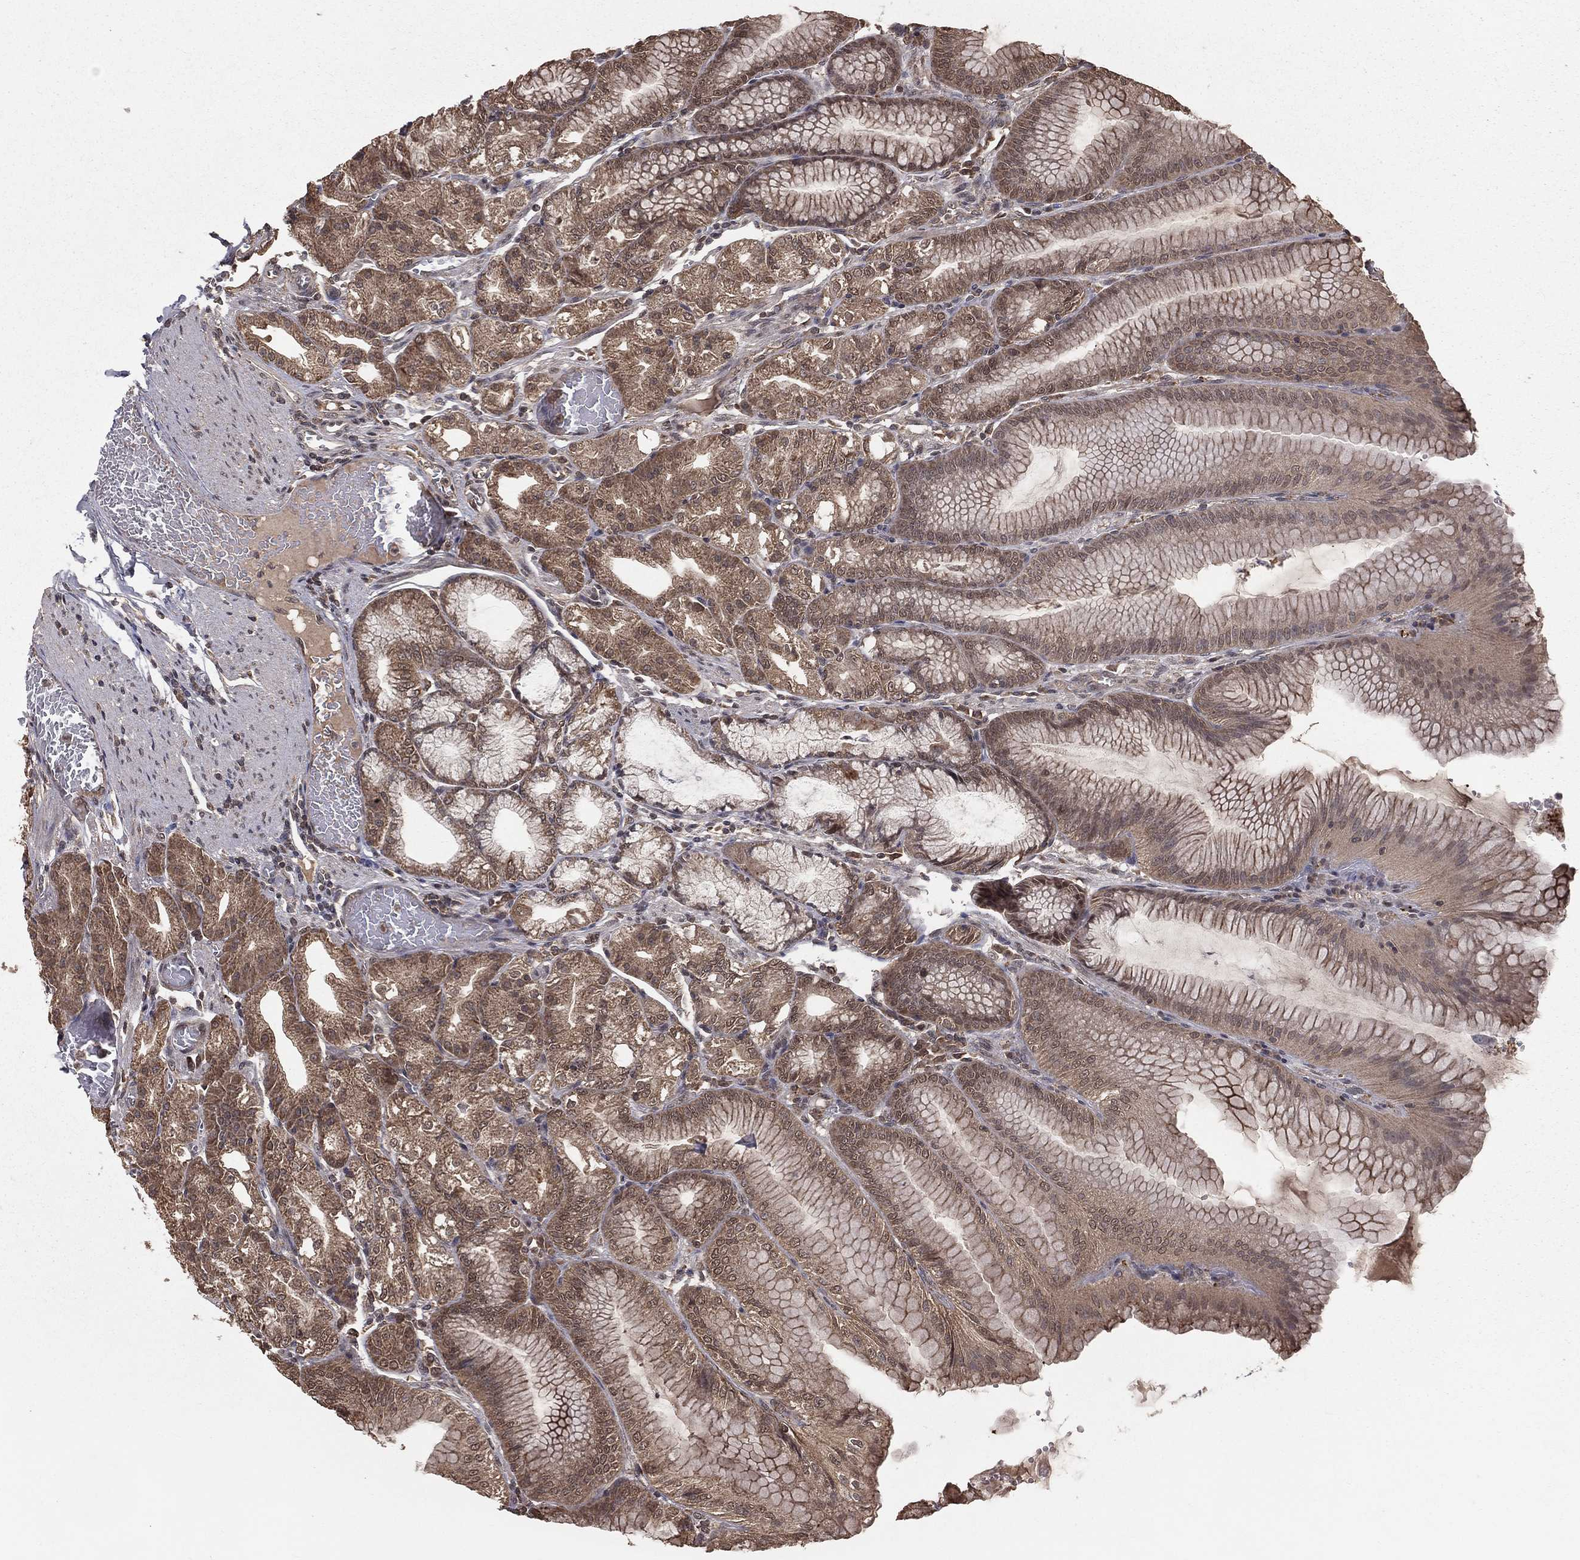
{"staining": {"intensity": "moderate", "quantity": ">75%", "location": "cytoplasmic/membranous"}, "tissue": "stomach", "cell_type": "Glandular cells", "image_type": "normal", "snomed": [{"axis": "morphology", "description": "Normal tissue, NOS"}, {"axis": "topography", "description": "Stomach"}], "caption": "Immunohistochemical staining of benign stomach shows moderate cytoplasmic/membranous protein positivity in approximately >75% of glandular cells. (DAB (3,3'-diaminobenzidine) IHC, brown staining for protein, blue staining for nuclei).", "gene": "ZDHHC15", "patient": {"sex": "male", "age": 71}}